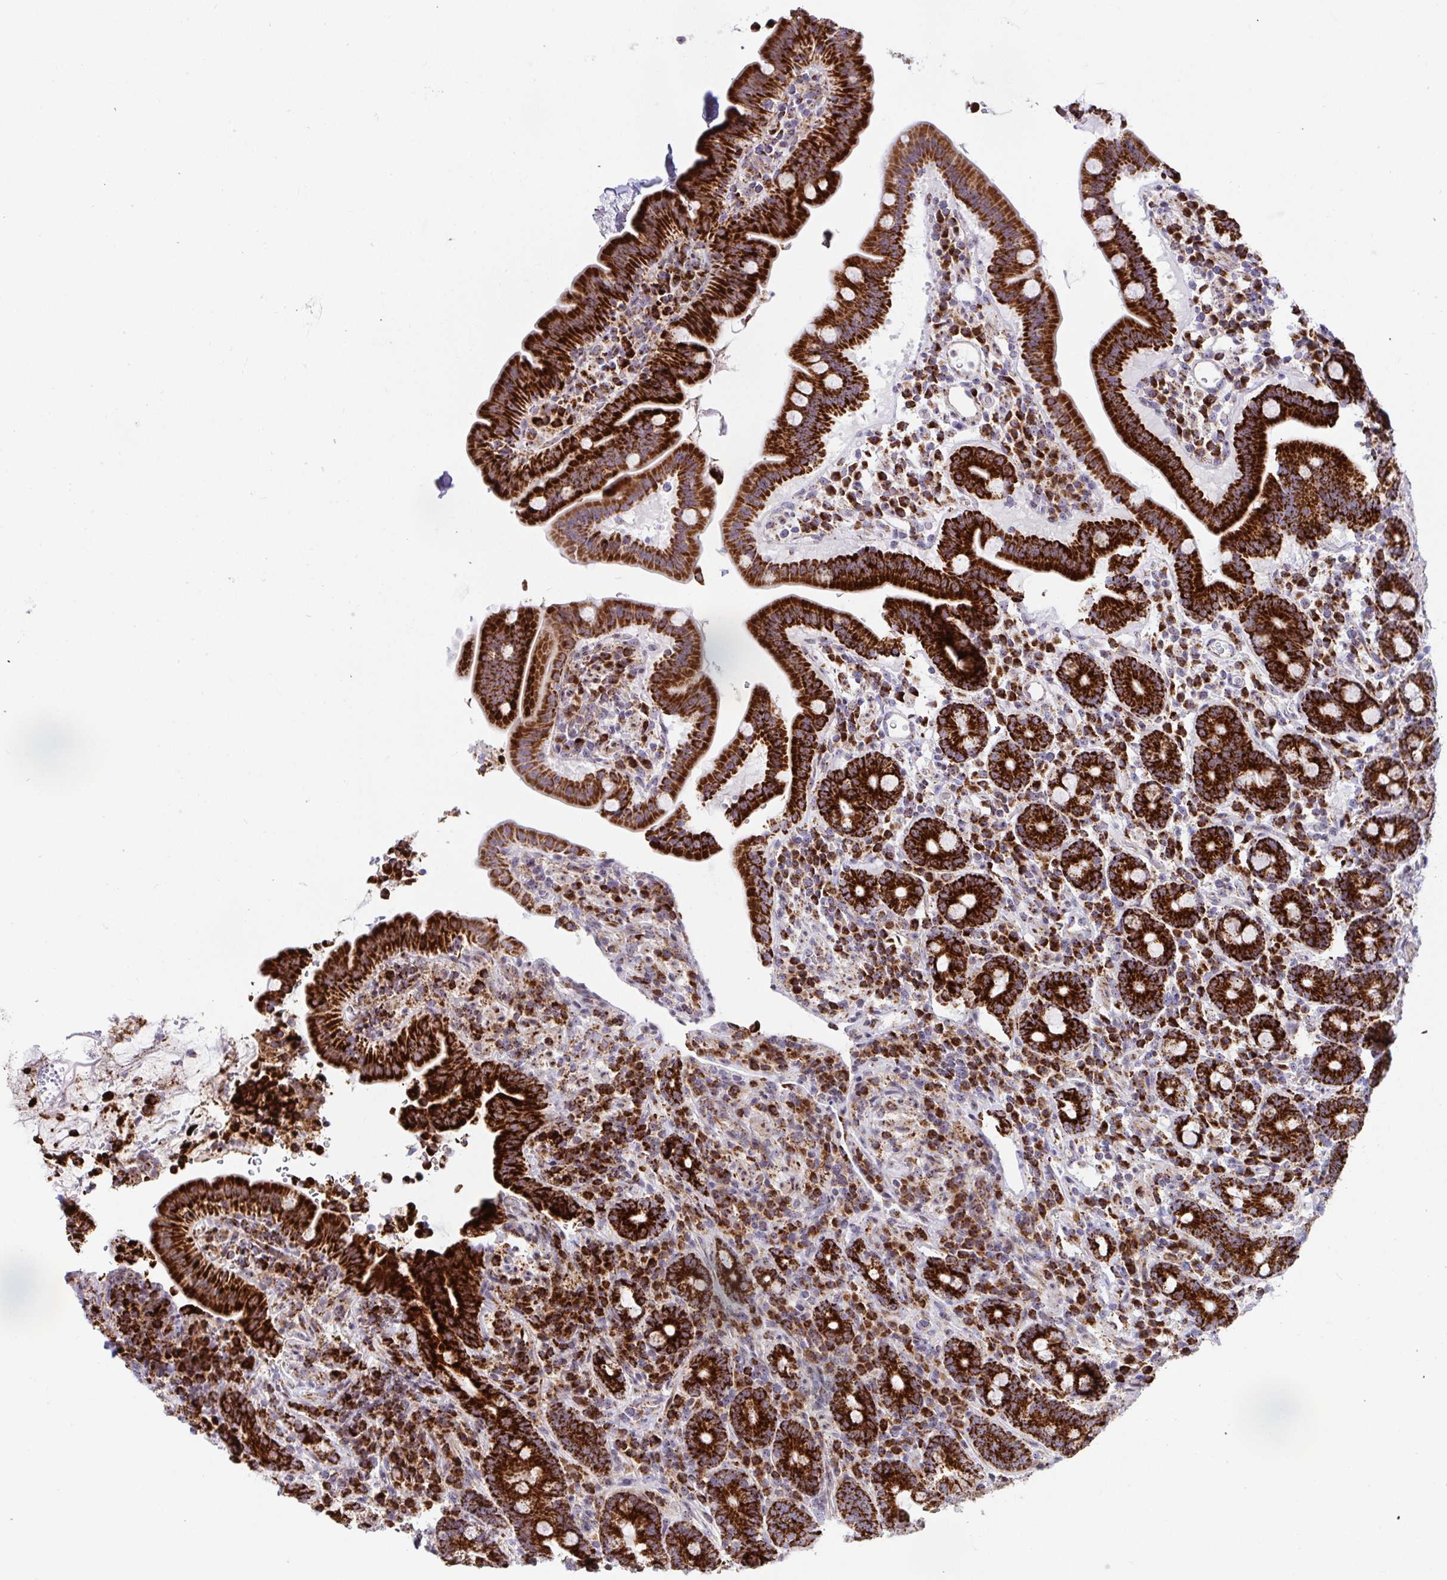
{"staining": {"intensity": "strong", "quantity": ">75%", "location": "cytoplasmic/membranous"}, "tissue": "small intestine", "cell_type": "Glandular cells", "image_type": "normal", "snomed": [{"axis": "morphology", "description": "Normal tissue, NOS"}, {"axis": "topography", "description": "Small intestine"}], "caption": "This image demonstrates immunohistochemistry staining of normal human small intestine, with high strong cytoplasmic/membranous staining in about >75% of glandular cells.", "gene": "ATP5MJ", "patient": {"sex": "male", "age": 26}}